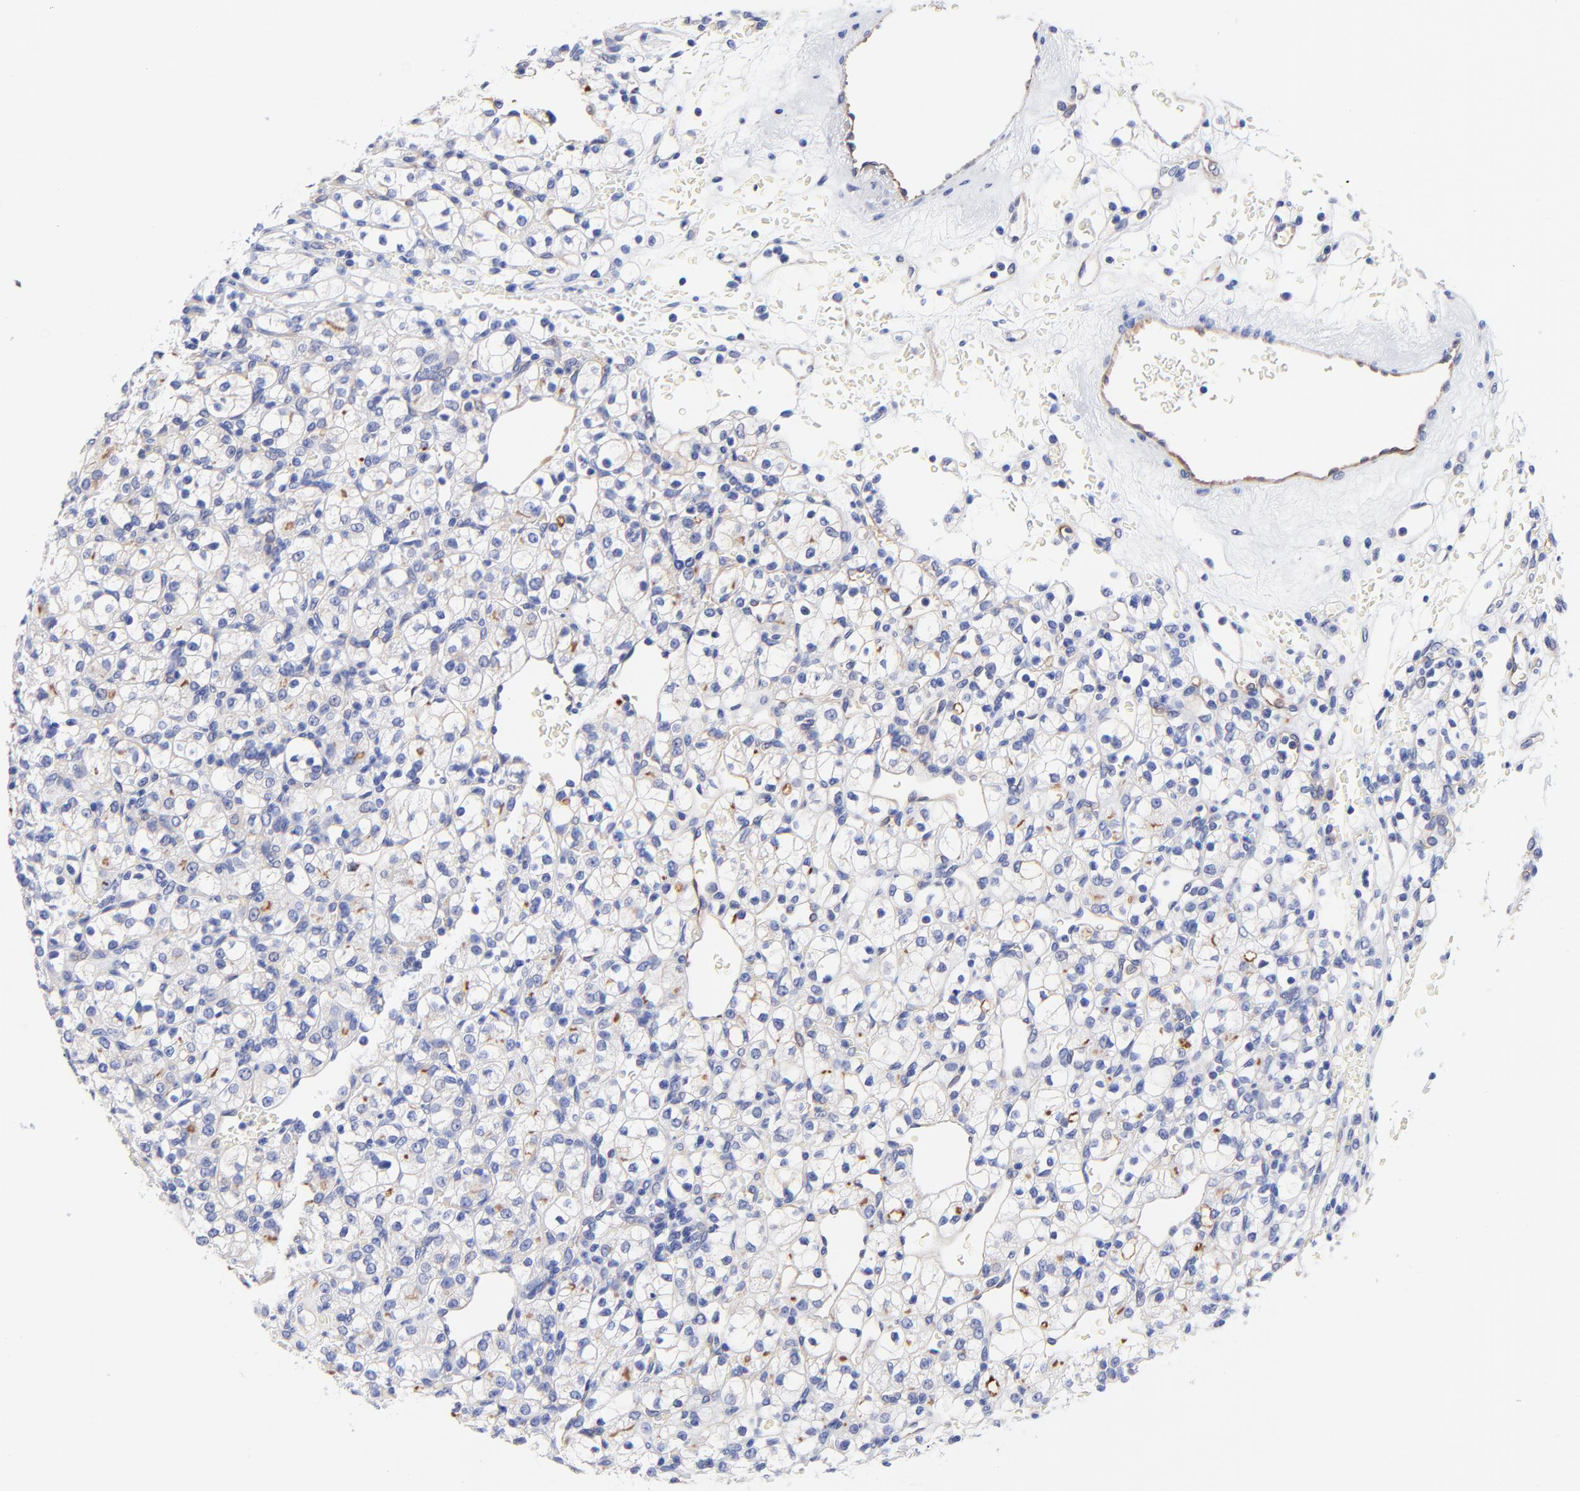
{"staining": {"intensity": "negative", "quantity": "none", "location": "none"}, "tissue": "renal cancer", "cell_type": "Tumor cells", "image_type": "cancer", "snomed": [{"axis": "morphology", "description": "Adenocarcinoma, NOS"}, {"axis": "topography", "description": "Kidney"}], "caption": "Photomicrograph shows no significant protein expression in tumor cells of renal adenocarcinoma. (Immunohistochemistry, brightfield microscopy, high magnification).", "gene": "SLC44A2", "patient": {"sex": "female", "age": 62}}